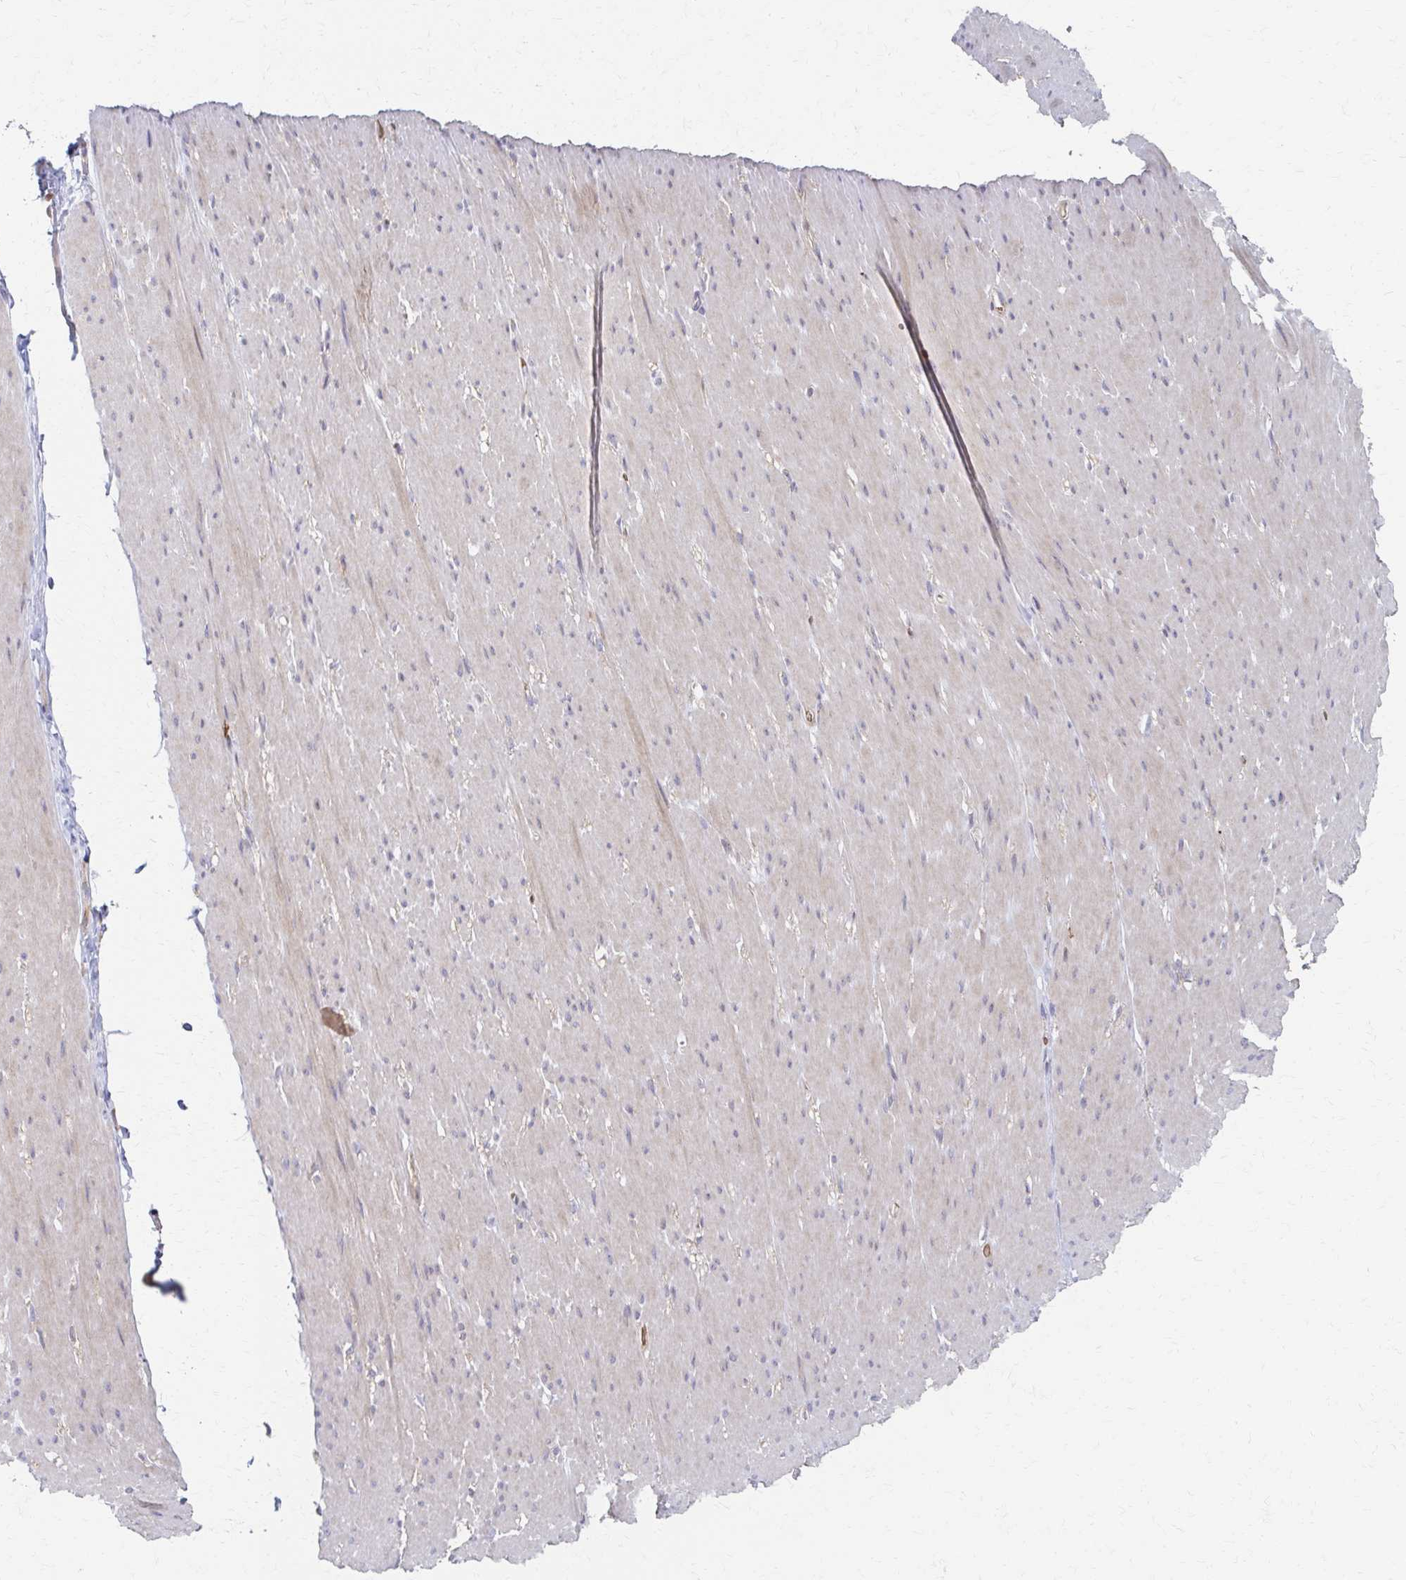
{"staining": {"intensity": "weak", "quantity": "<25%", "location": "cytoplasmic/membranous"}, "tissue": "smooth muscle", "cell_type": "Smooth muscle cells", "image_type": "normal", "snomed": [{"axis": "morphology", "description": "Normal tissue, NOS"}, {"axis": "topography", "description": "Smooth muscle"}, {"axis": "topography", "description": "Rectum"}], "caption": "The IHC micrograph has no significant staining in smooth muscle cells of smooth muscle. (DAB (3,3'-diaminobenzidine) immunohistochemistry (IHC) visualized using brightfield microscopy, high magnification).", "gene": "SKA2", "patient": {"sex": "male", "age": 53}}